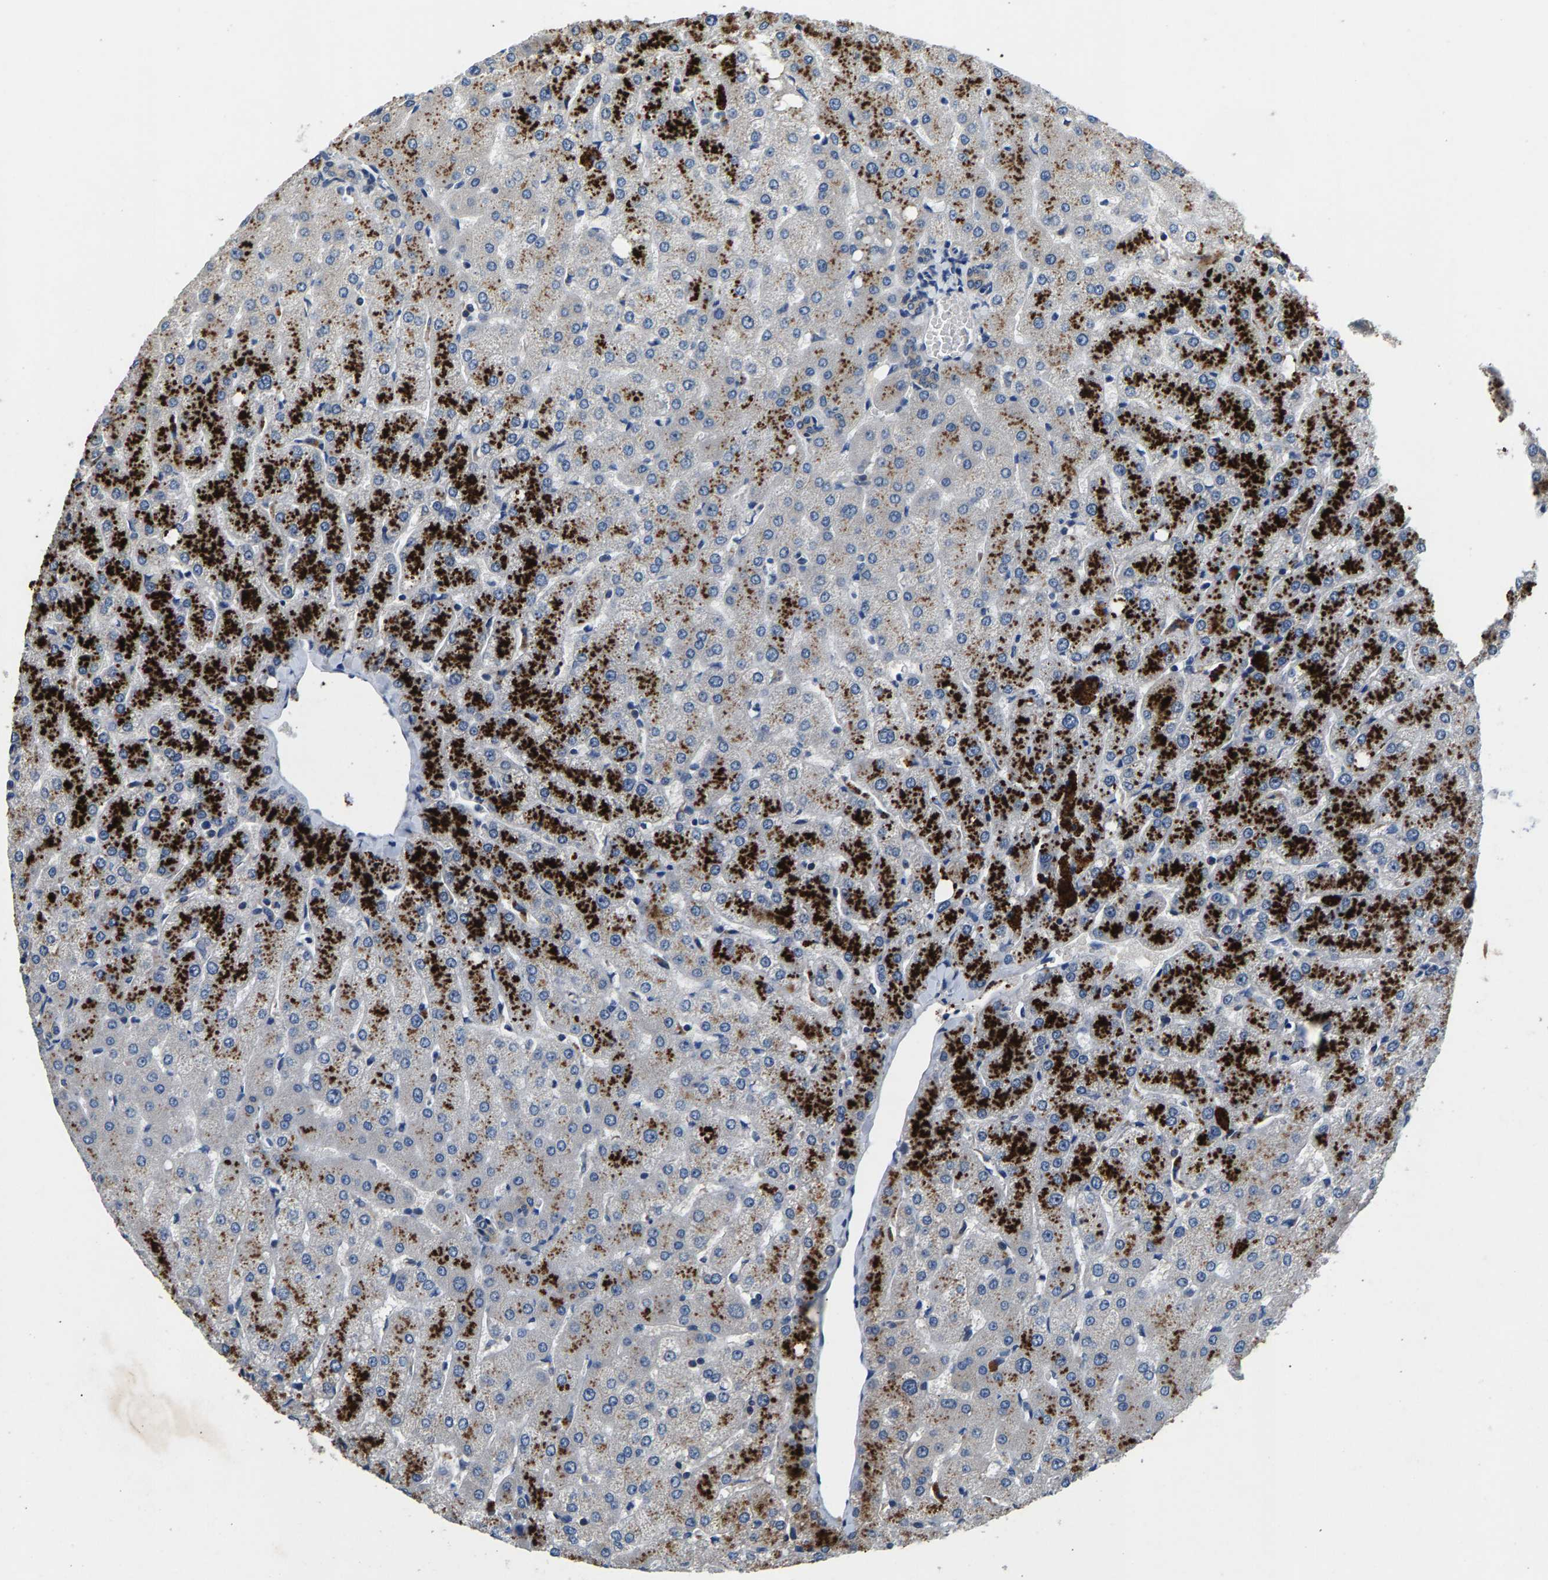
{"staining": {"intensity": "negative", "quantity": "none", "location": "none"}, "tissue": "liver", "cell_type": "Cholangiocytes", "image_type": "normal", "snomed": [{"axis": "morphology", "description": "Normal tissue, NOS"}, {"axis": "topography", "description": "Liver"}], "caption": "The photomicrograph demonstrates no significant staining in cholangiocytes of liver. (IHC, brightfield microscopy, high magnification).", "gene": "NT5C", "patient": {"sex": "female", "age": 54}}